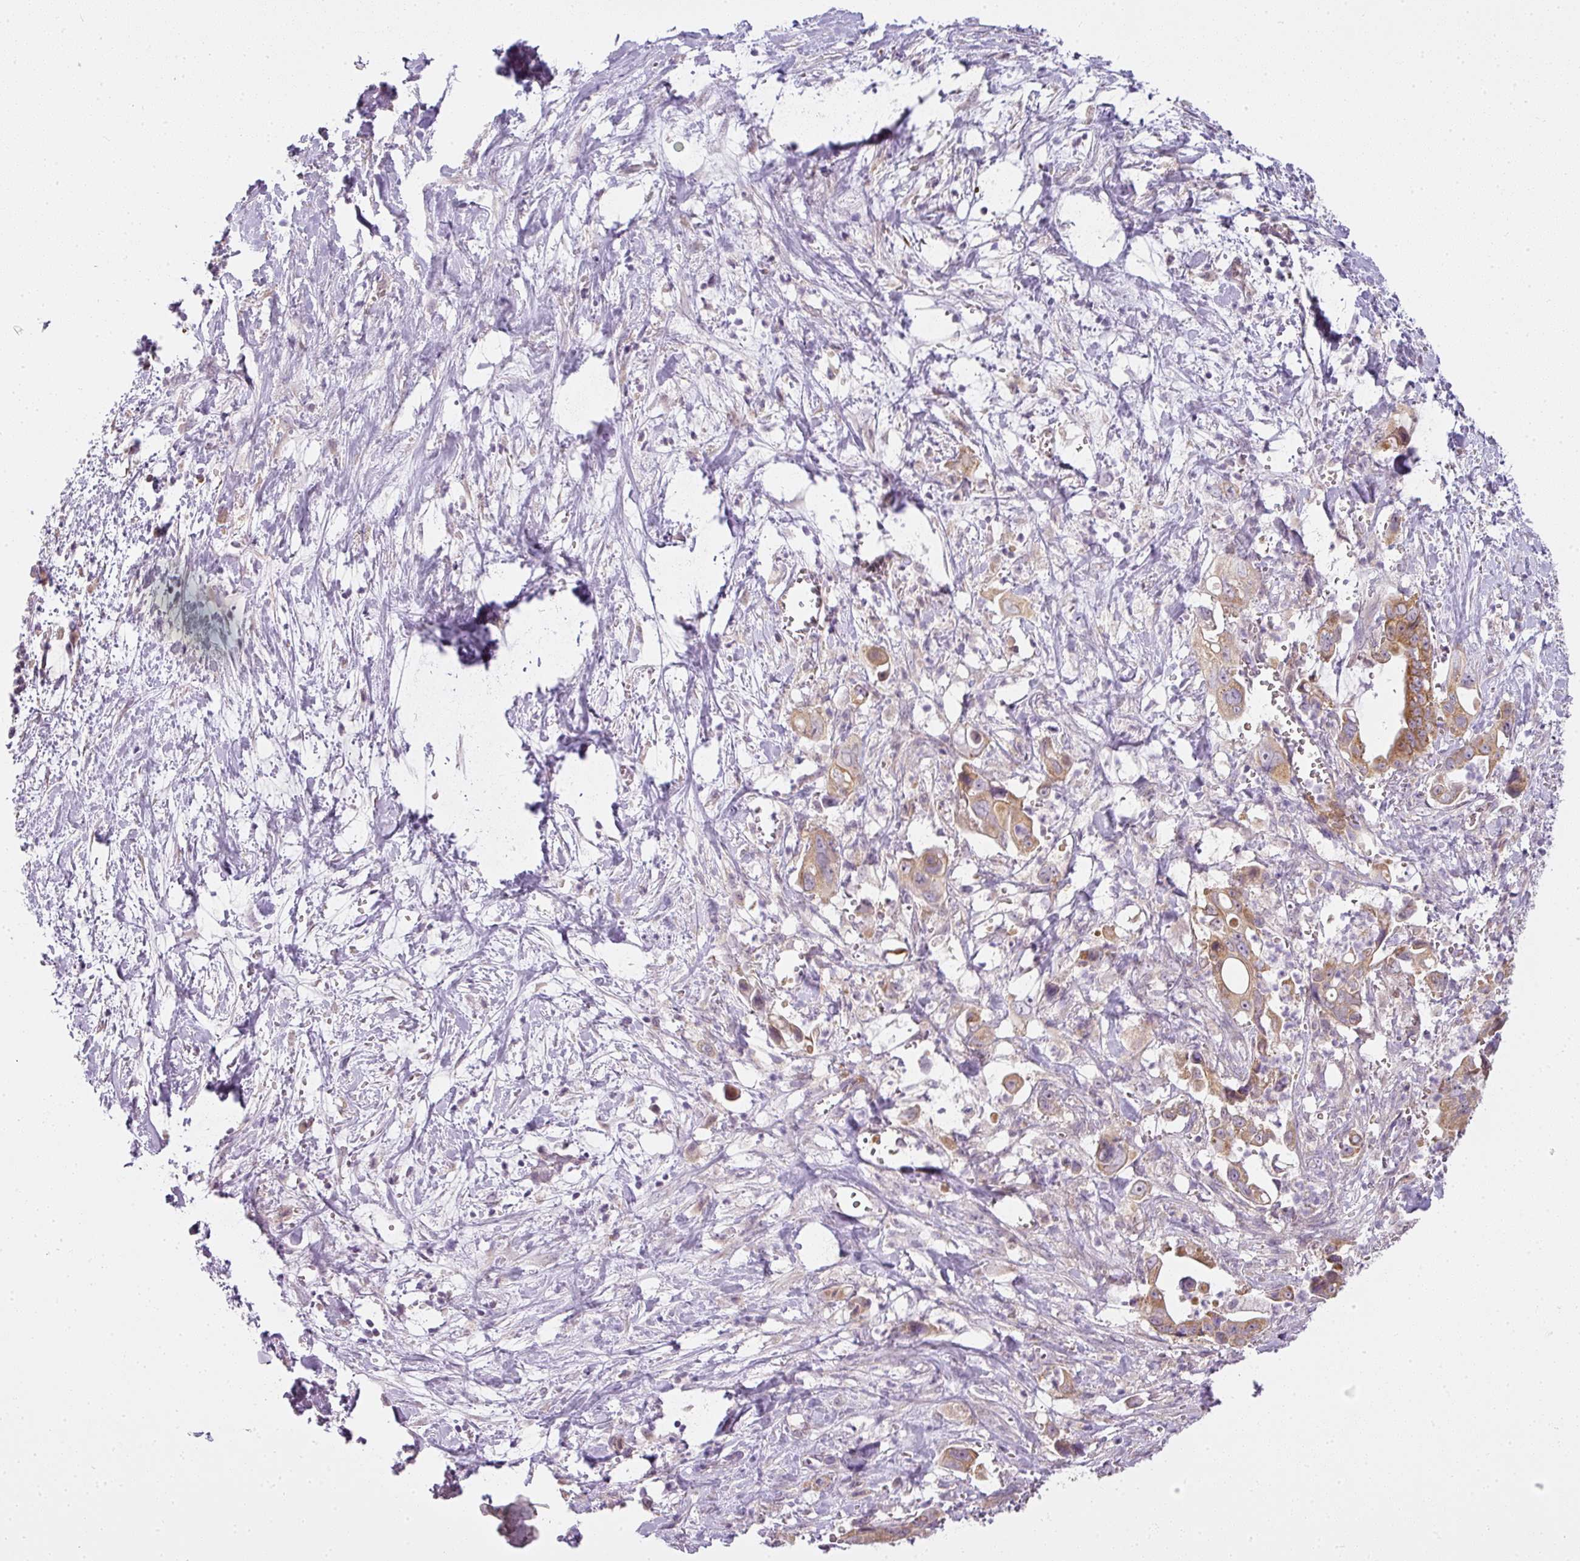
{"staining": {"intensity": "moderate", "quantity": ">75%", "location": "cytoplasmic/membranous"}, "tissue": "pancreatic cancer", "cell_type": "Tumor cells", "image_type": "cancer", "snomed": [{"axis": "morphology", "description": "Adenocarcinoma, NOS"}, {"axis": "topography", "description": "Pancreas"}], "caption": "Moderate cytoplasmic/membranous staining for a protein is identified in approximately >75% of tumor cells of adenocarcinoma (pancreatic) using immunohistochemistry.", "gene": "LY75", "patient": {"sex": "male", "age": 61}}